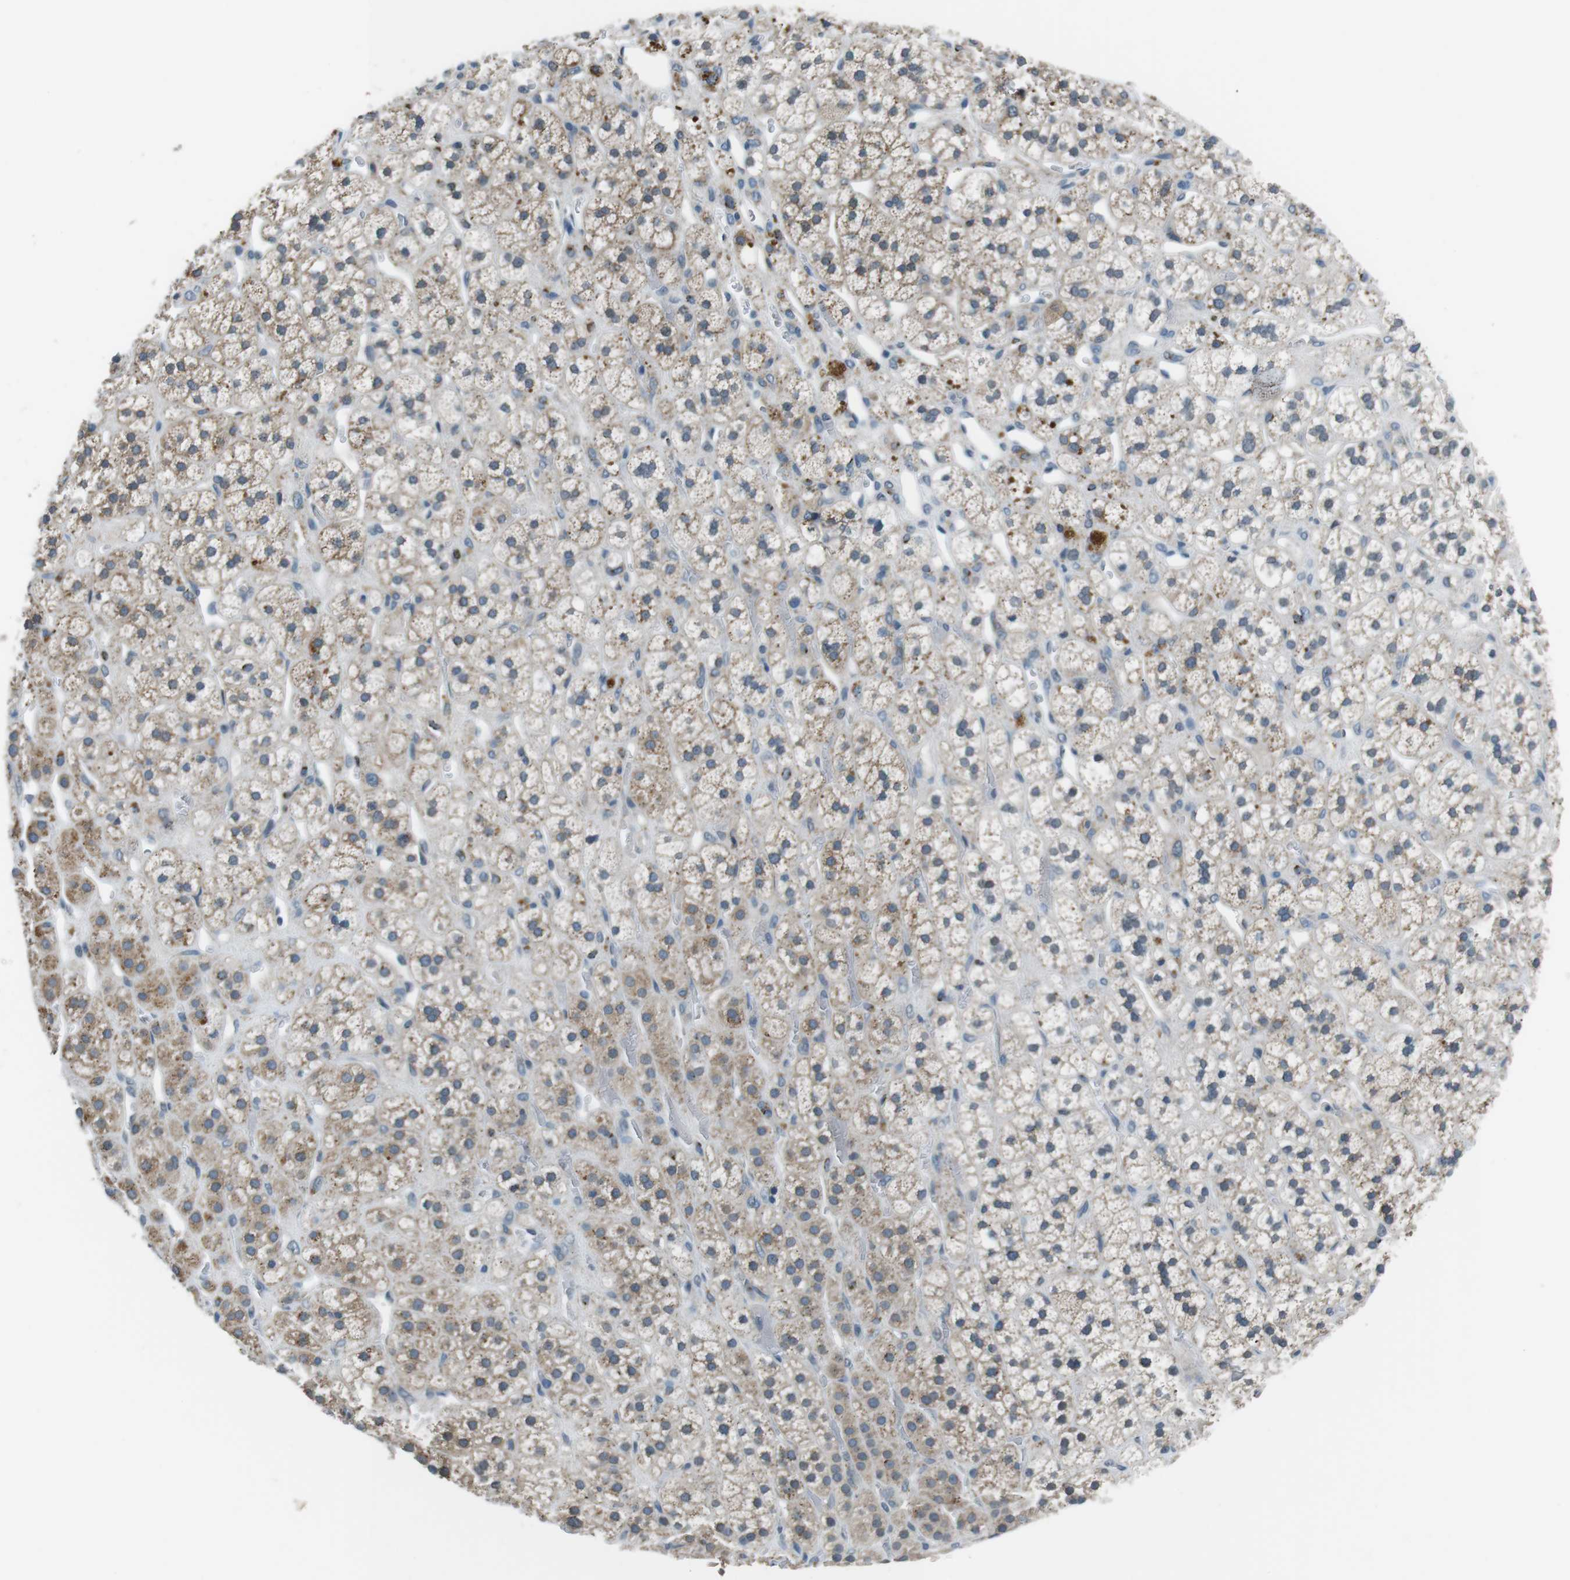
{"staining": {"intensity": "moderate", "quantity": "25%-75%", "location": "cytoplasmic/membranous"}, "tissue": "adrenal gland", "cell_type": "Glandular cells", "image_type": "normal", "snomed": [{"axis": "morphology", "description": "Normal tissue, NOS"}, {"axis": "topography", "description": "Adrenal gland"}], "caption": "Human adrenal gland stained for a protein (brown) demonstrates moderate cytoplasmic/membranous positive expression in approximately 25%-75% of glandular cells.", "gene": "FAM3B", "patient": {"sex": "male", "age": 56}}